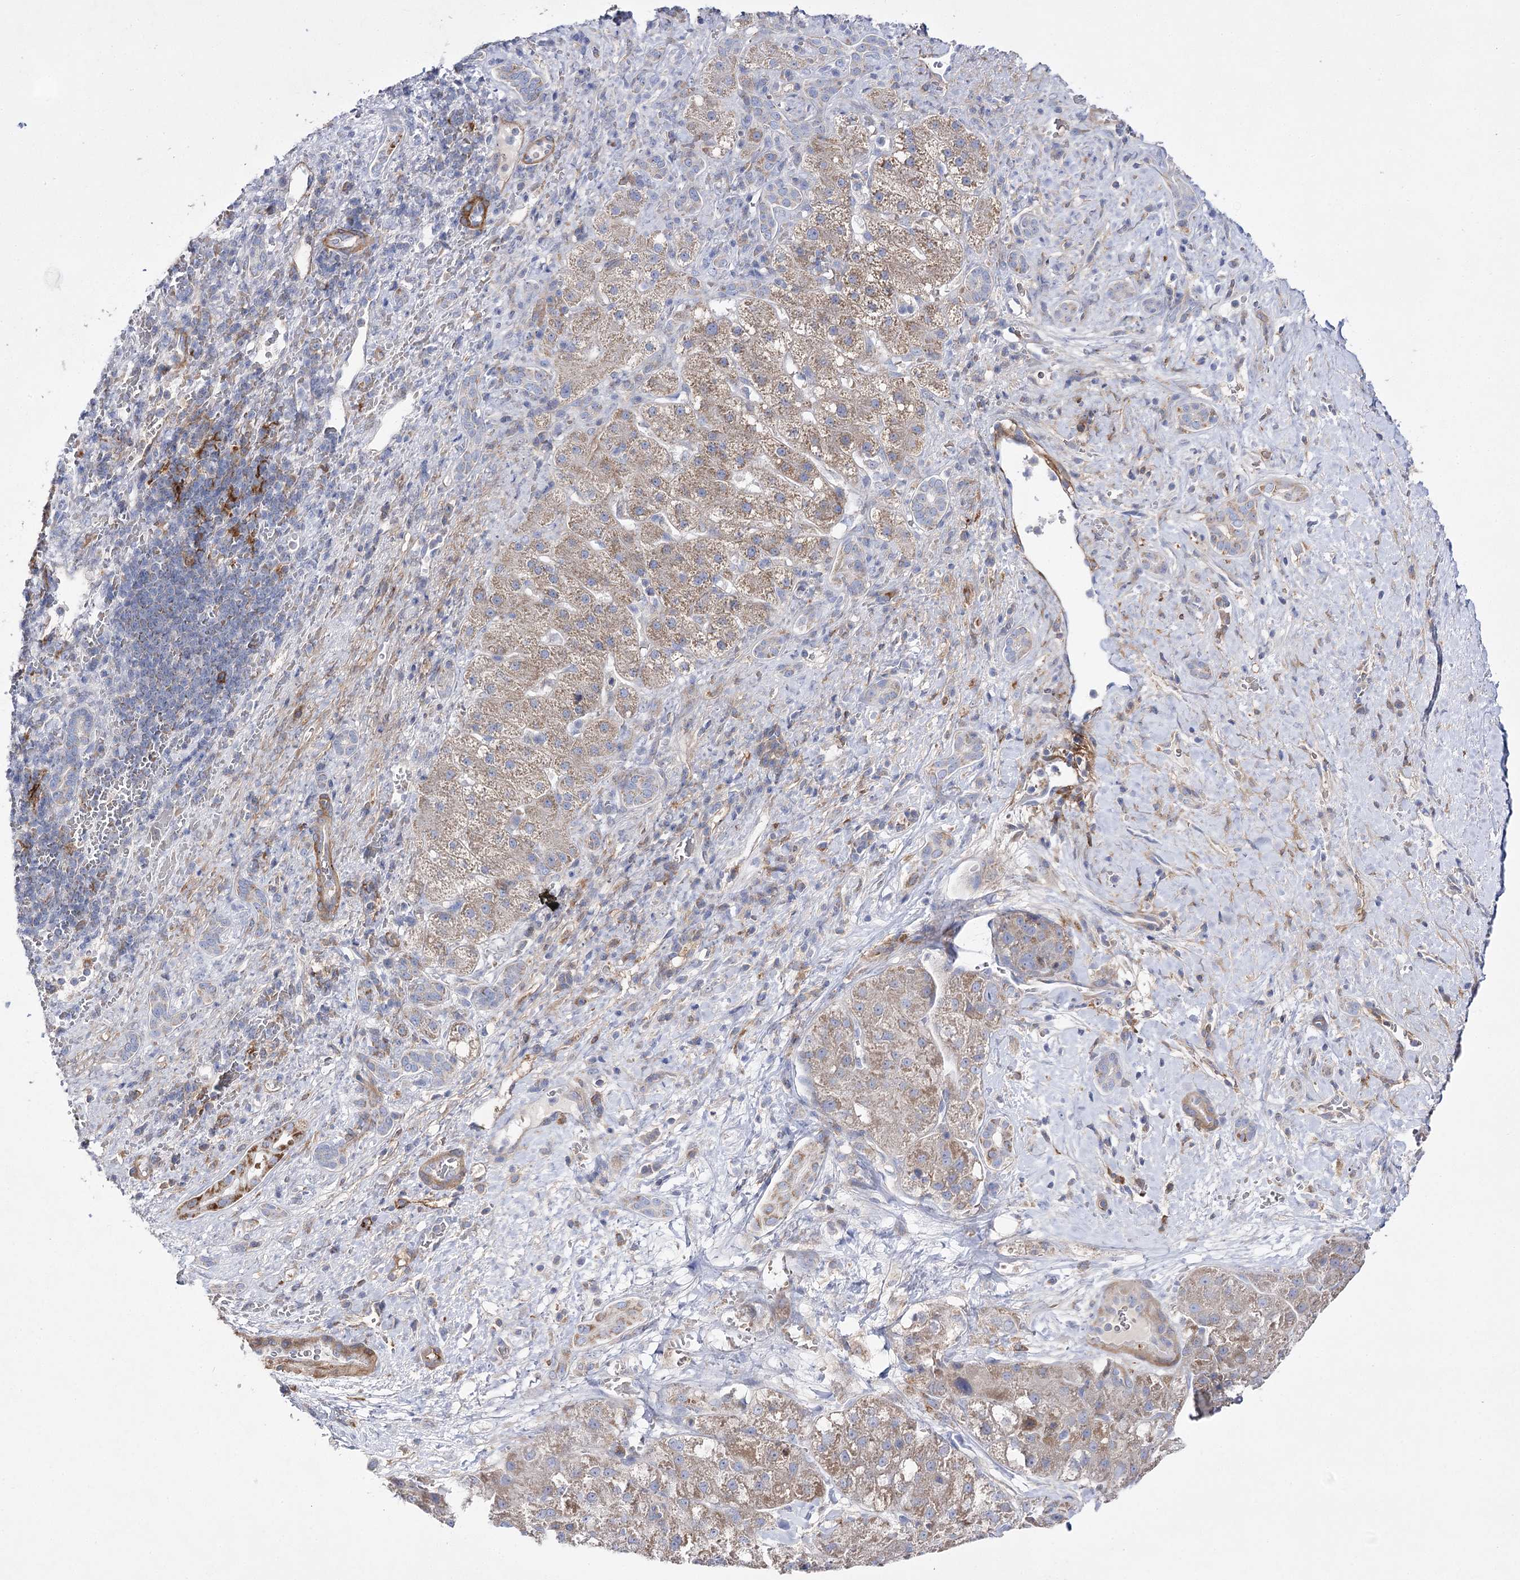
{"staining": {"intensity": "weak", "quantity": ">75%", "location": "cytoplasmic/membranous"}, "tissue": "liver cancer", "cell_type": "Tumor cells", "image_type": "cancer", "snomed": [{"axis": "morphology", "description": "Normal tissue, NOS"}, {"axis": "morphology", "description": "Carcinoma, Hepatocellular, NOS"}, {"axis": "topography", "description": "Liver"}], "caption": "The photomicrograph demonstrates a brown stain indicating the presence of a protein in the cytoplasmic/membranous of tumor cells in liver cancer.", "gene": "COX15", "patient": {"sex": "male", "age": 57}}